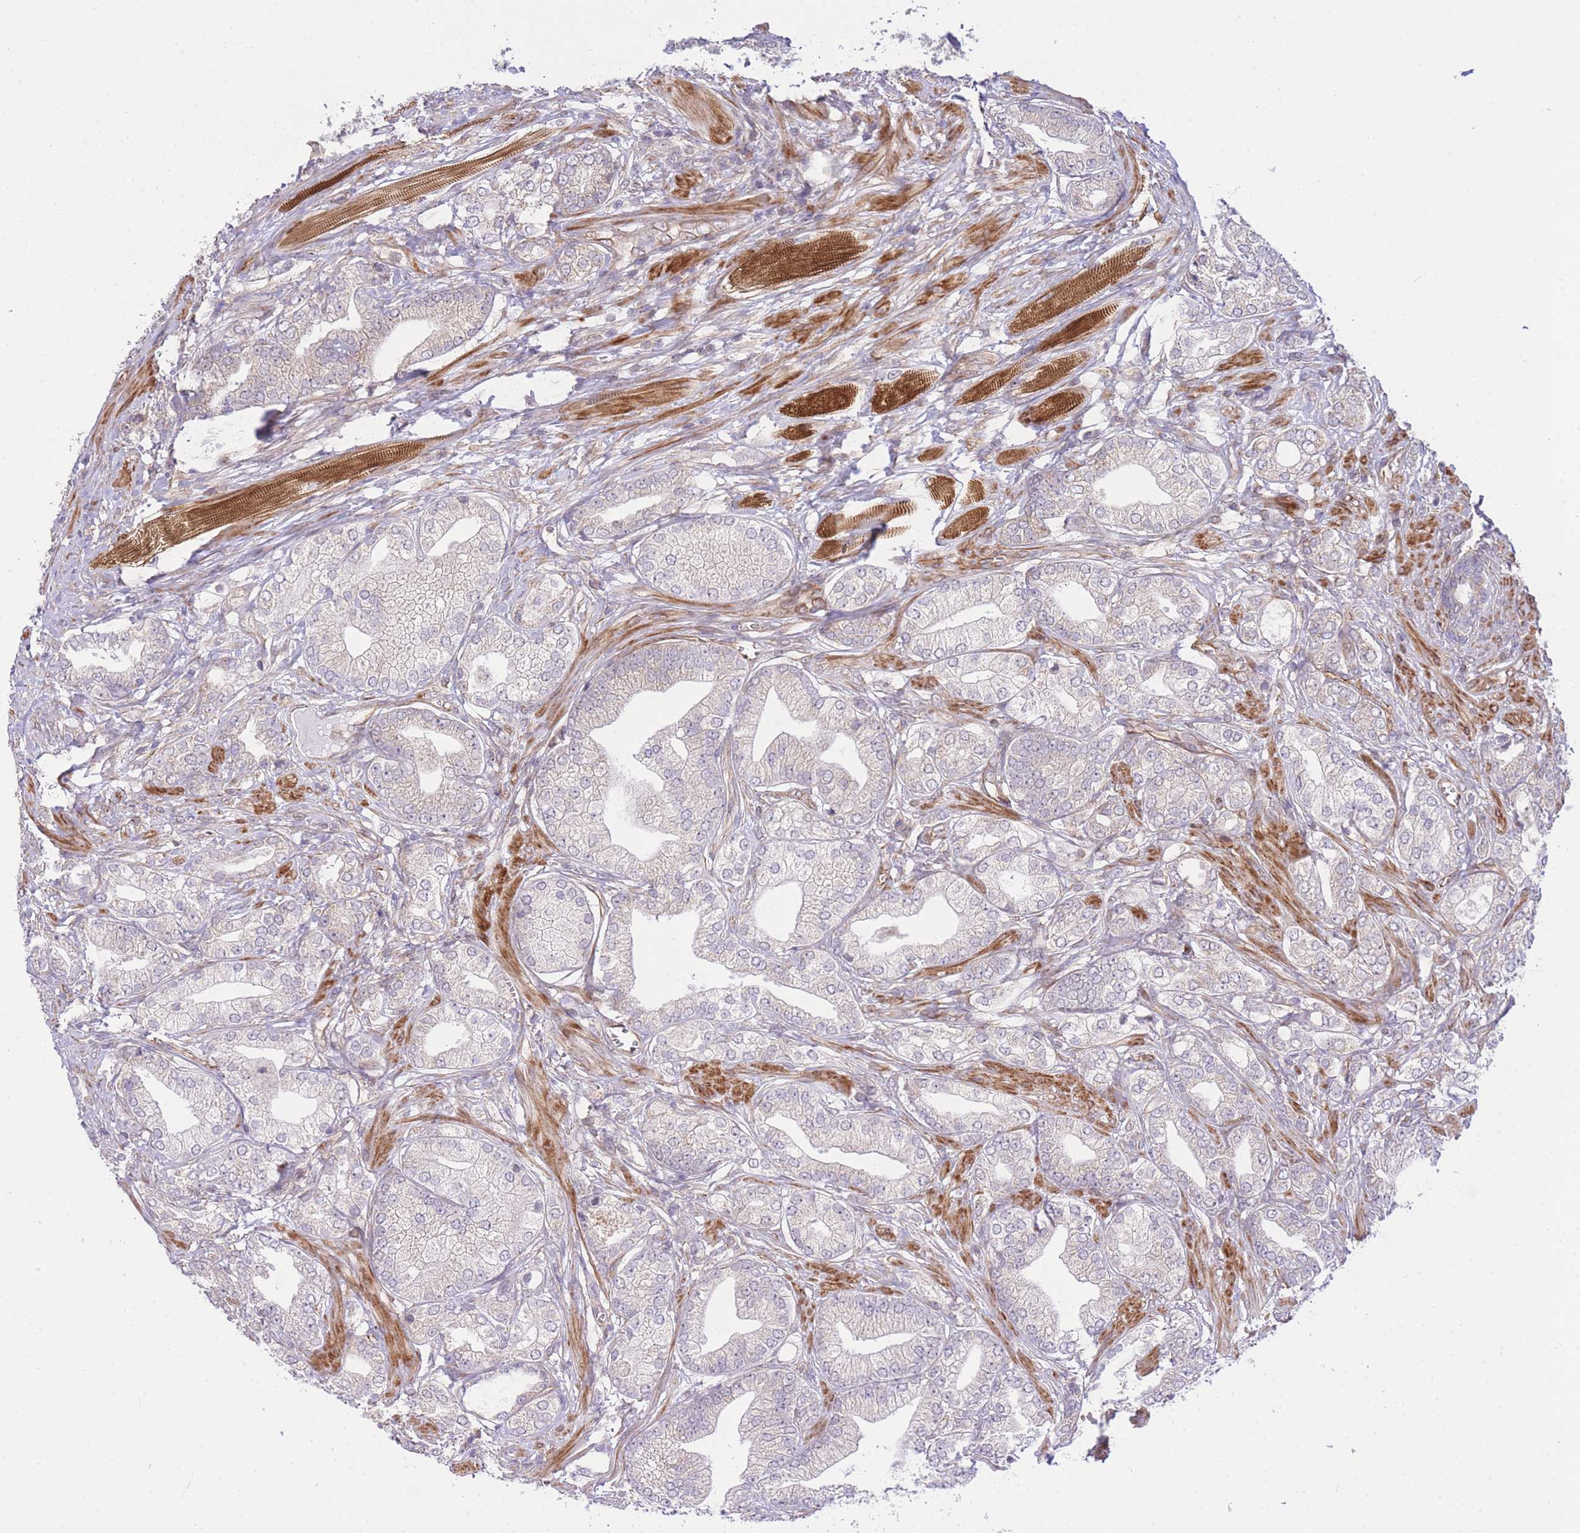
{"staining": {"intensity": "weak", "quantity": "<25%", "location": "cytoplasmic/membranous"}, "tissue": "prostate cancer", "cell_type": "Tumor cells", "image_type": "cancer", "snomed": [{"axis": "morphology", "description": "Adenocarcinoma, High grade"}, {"axis": "topography", "description": "Prostate"}], "caption": "An immunohistochemistry (IHC) micrograph of prostate high-grade adenocarcinoma is shown. There is no staining in tumor cells of prostate high-grade adenocarcinoma.", "gene": "CTBP1", "patient": {"sex": "male", "age": 50}}